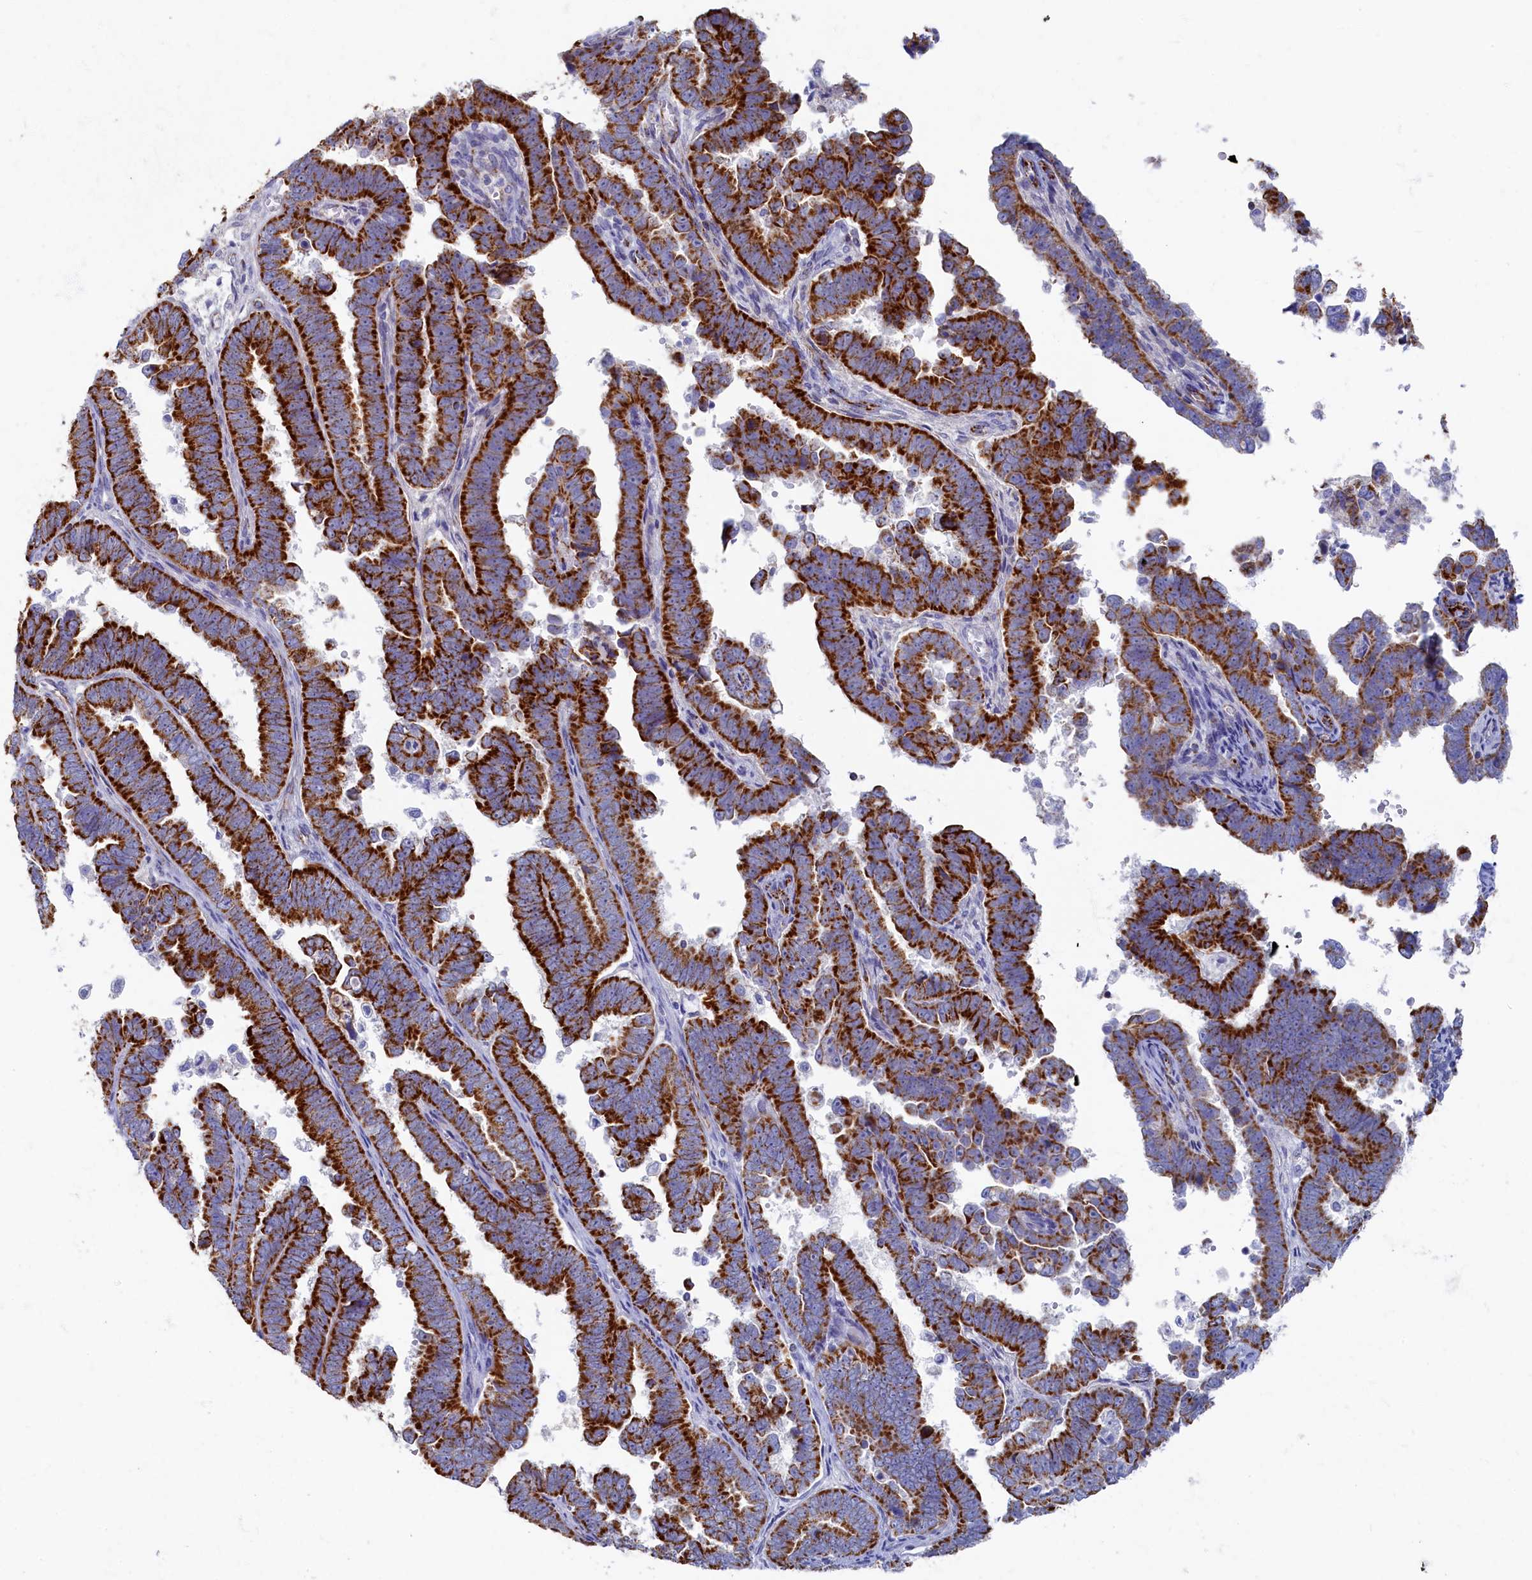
{"staining": {"intensity": "strong", "quantity": ">75%", "location": "cytoplasmic/membranous"}, "tissue": "endometrial cancer", "cell_type": "Tumor cells", "image_type": "cancer", "snomed": [{"axis": "morphology", "description": "Adenocarcinoma, NOS"}, {"axis": "topography", "description": "Endometrium"}], "caption": "IHC photomicrograph of human endometrial cancer stained for a protein (brown), which demonstrates high levels of strong cytoplasmic/membranous expression in about >75% of tumor cells.", "gene": "OCIAD2", "patient": {"sex": "female", "age": 75}}